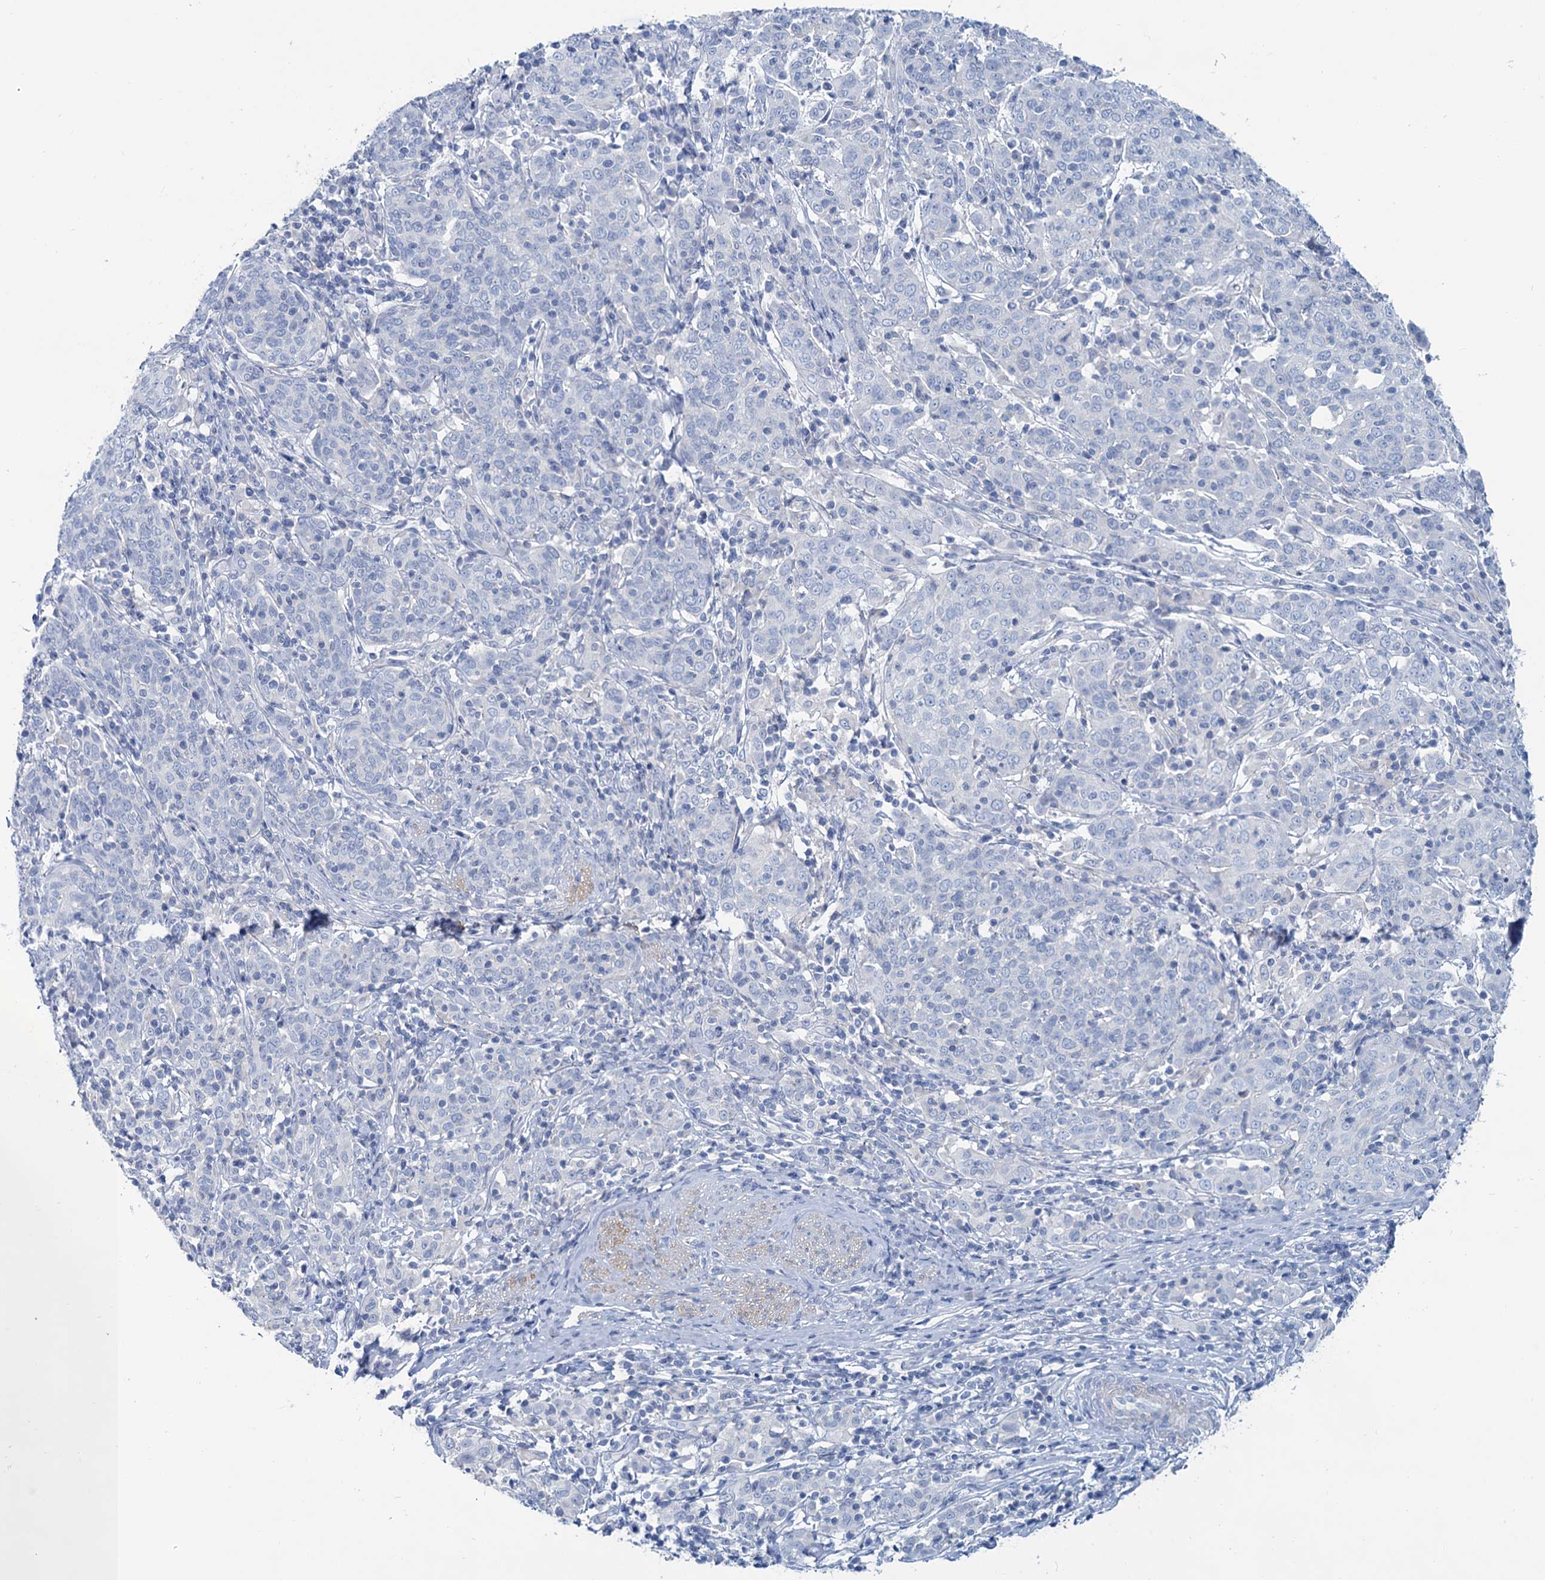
{"staining": {"intensity": "negative", "quantity": "none", "location": "none"}, "tissue": "cervical cancer", "cell_type": "Tumor cells", "image_type": "cancer", "snomed": [{"axis": "morphology", "description": "Squamous cell carcinoma, NOS"}, {"axis": "topography", "description": "Cervix"}], "caption": "Cervical cancer stained for a protein using IHC reveals no positivity tumor cells.", "gene": "SLC1A3", "patient": {"sex": "female", "age": 67}}